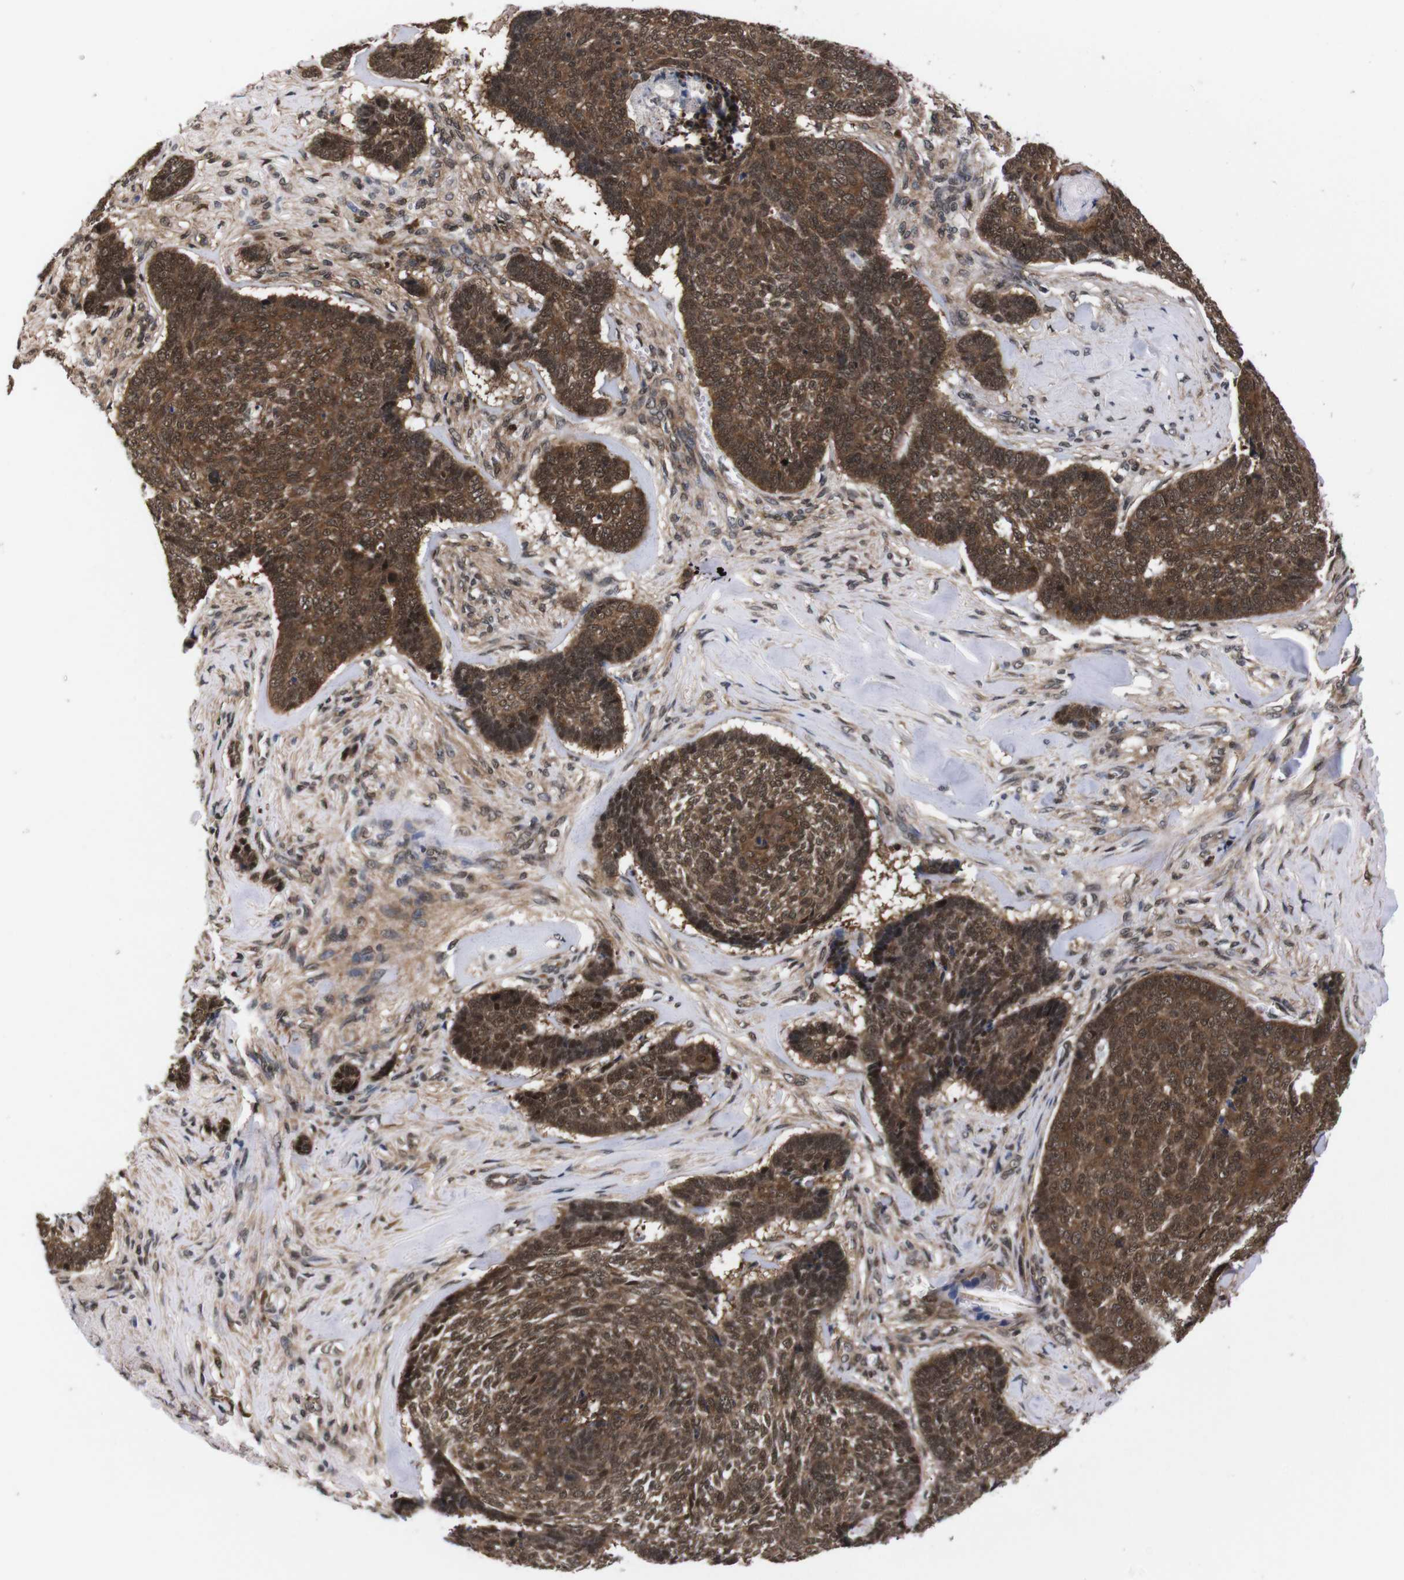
{"staining": {"intensity": "strong", "quantity": ">75%", "location": "cytoplasmic/membranous,nuclear"}, "tissue": "skin cancer", "cell_type": "Tumor cells", "image_type": "cancer", "snomed": [{"axis": "morphology", "description": "Basal cell carcinoma"}, {"axis": "topography", "description": "Skin"}], "caption": "Protein expression by IHC exhibits strong cytoplasmic/membranous and nuclear staining in approximately >75% of tumor cells in basal cell carcinoma (skin). Ihc stains the protein in brown and the nuclei are stained blue.", "gene": "UBQLN2", "patient": {"sex": "male", "age": 84}}